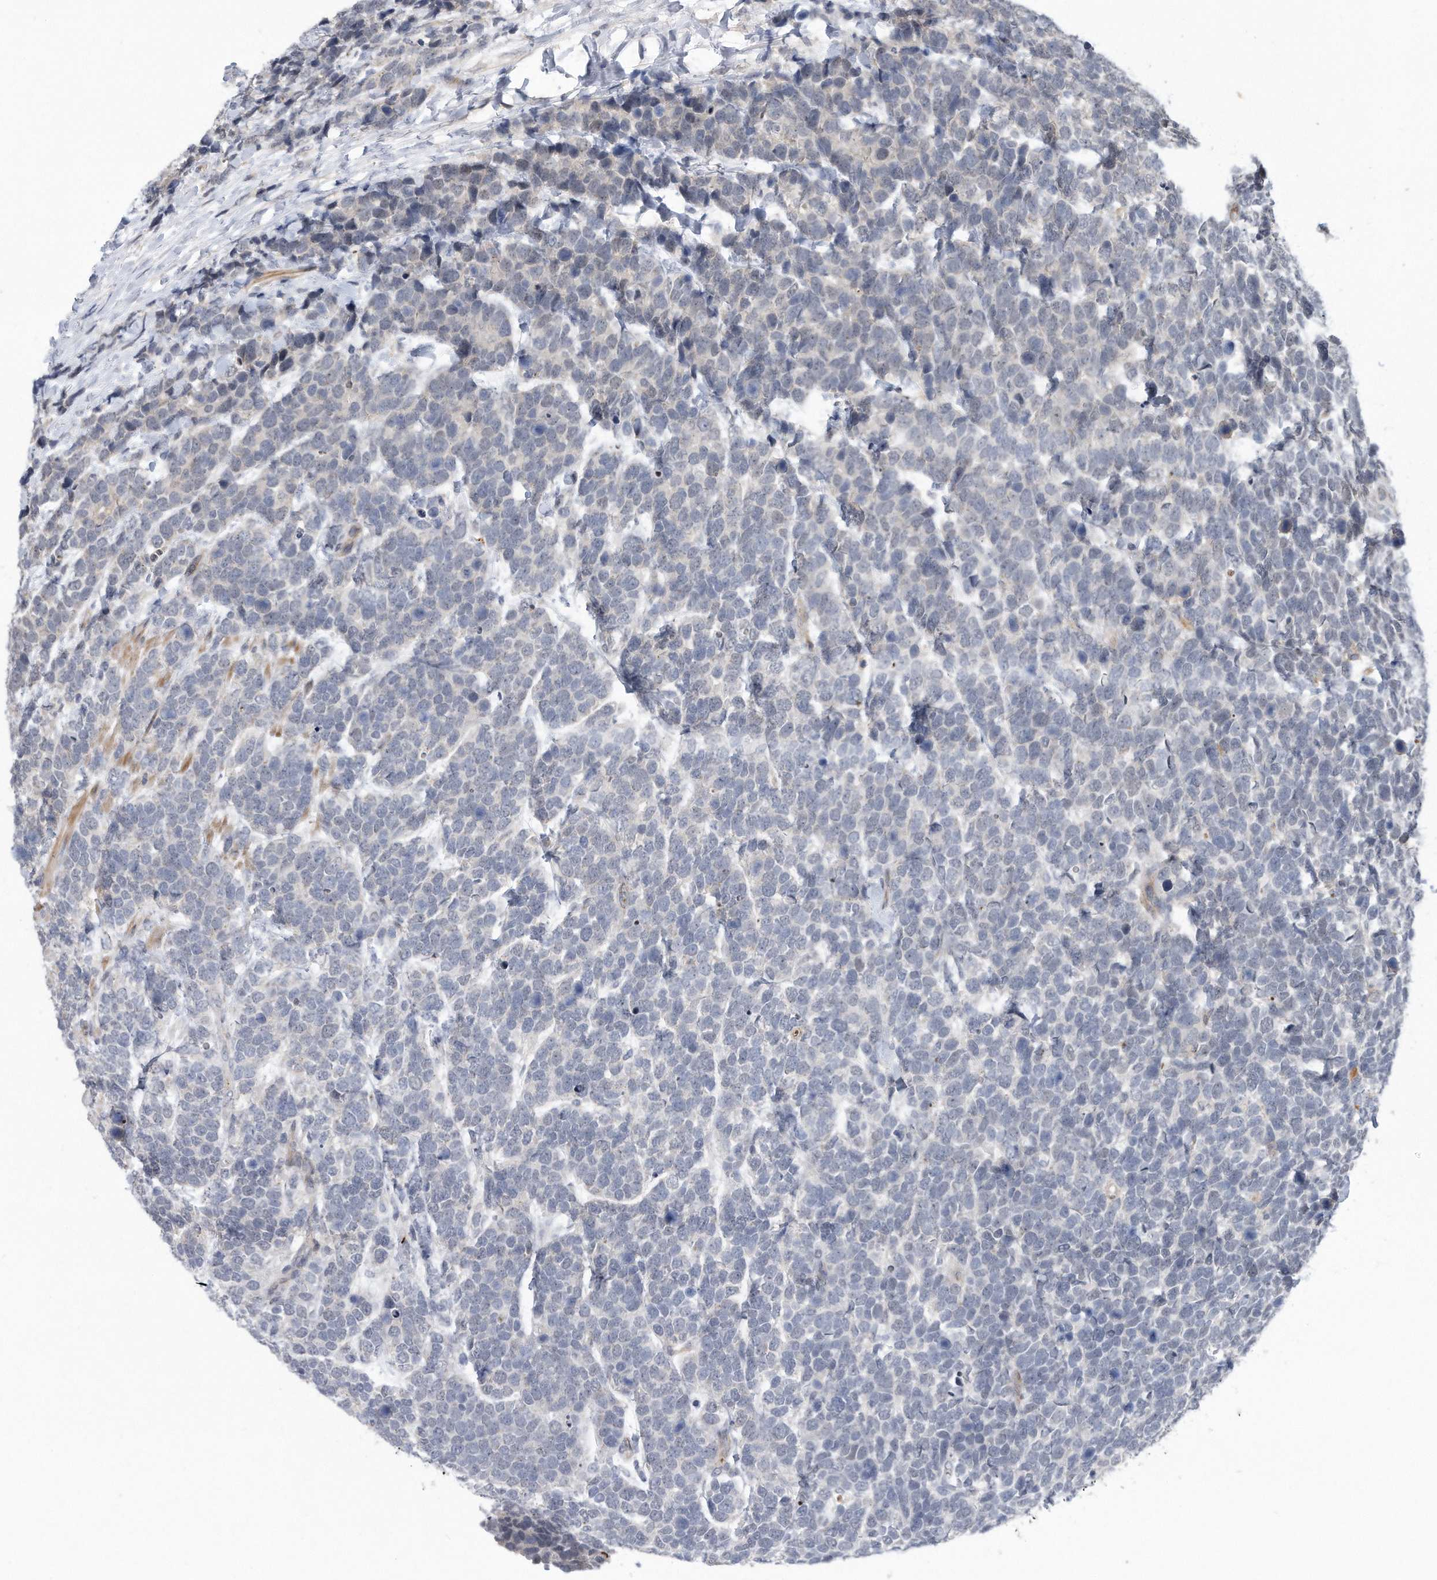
{"staining": {"intensity": "negative", "quantity": "none", "location": "none"}, "tissue": "urothelial cancer", "cell_type": "Tumor cells", "image_type": "cancer", "snomed": [{"axis": "morphology", "description": "Urothelial carcinoma, High grade"}, {"axis": "topography", "description": "Urinary bladder"}], "caption": "An IHC histopathology image of urothelial carcinoma (high-grade) is shown. There is no staining in tumor cells of urothelial carcinoma (high-grade).", "gene": "PGBD2", "patient": {"sex": "female", "age": 82}}